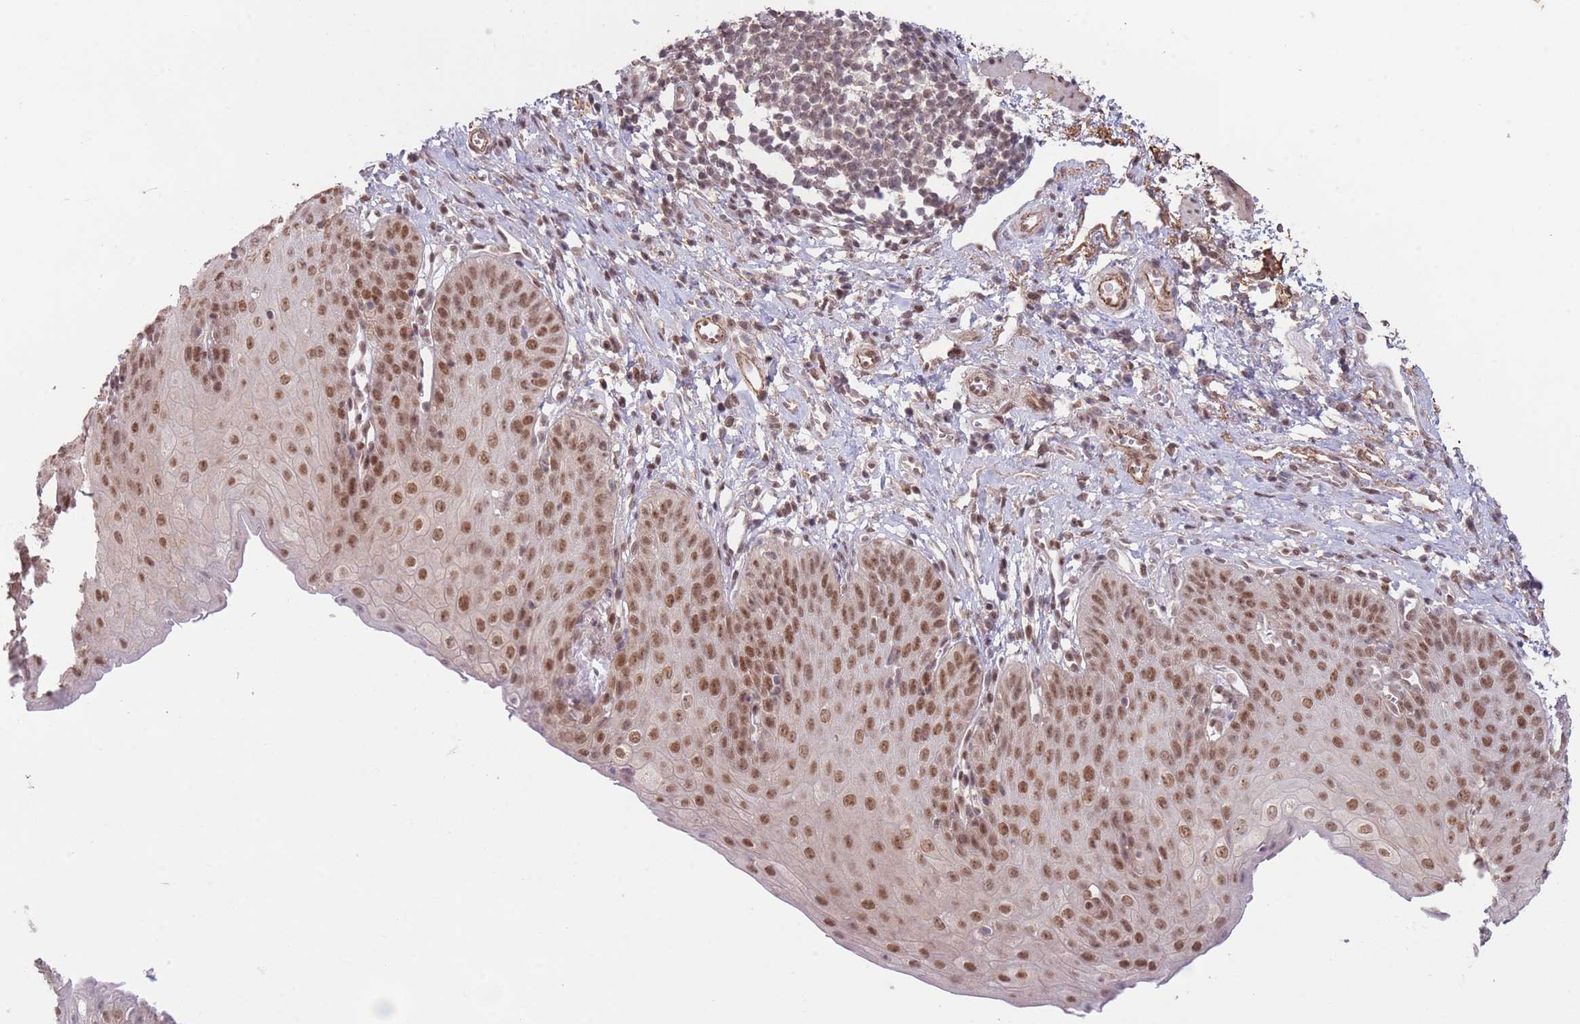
{"staining": {"intensity": "moderate", "quantity": ">75%", "location": "nuclear"}, "tissue": "esophagus", "cell_type": "Squamous epithelial cells", "image_type": "normal", "snomed": [{"axis": "morphology", "description": "Normal tissue, NOS"}, {"axis": "topography", "description": "Esophagus"}], "caption": "This histopathology image demonstrates normal esophagus stained with immunohistochemistry to label a protein in brown. The nuclear of squamous epithelial cells show moderate positivity for the protein. Nuclei are counter-stained blue.", "gene": "CARD8", "patient": {"sex": "male", "age": 71}}